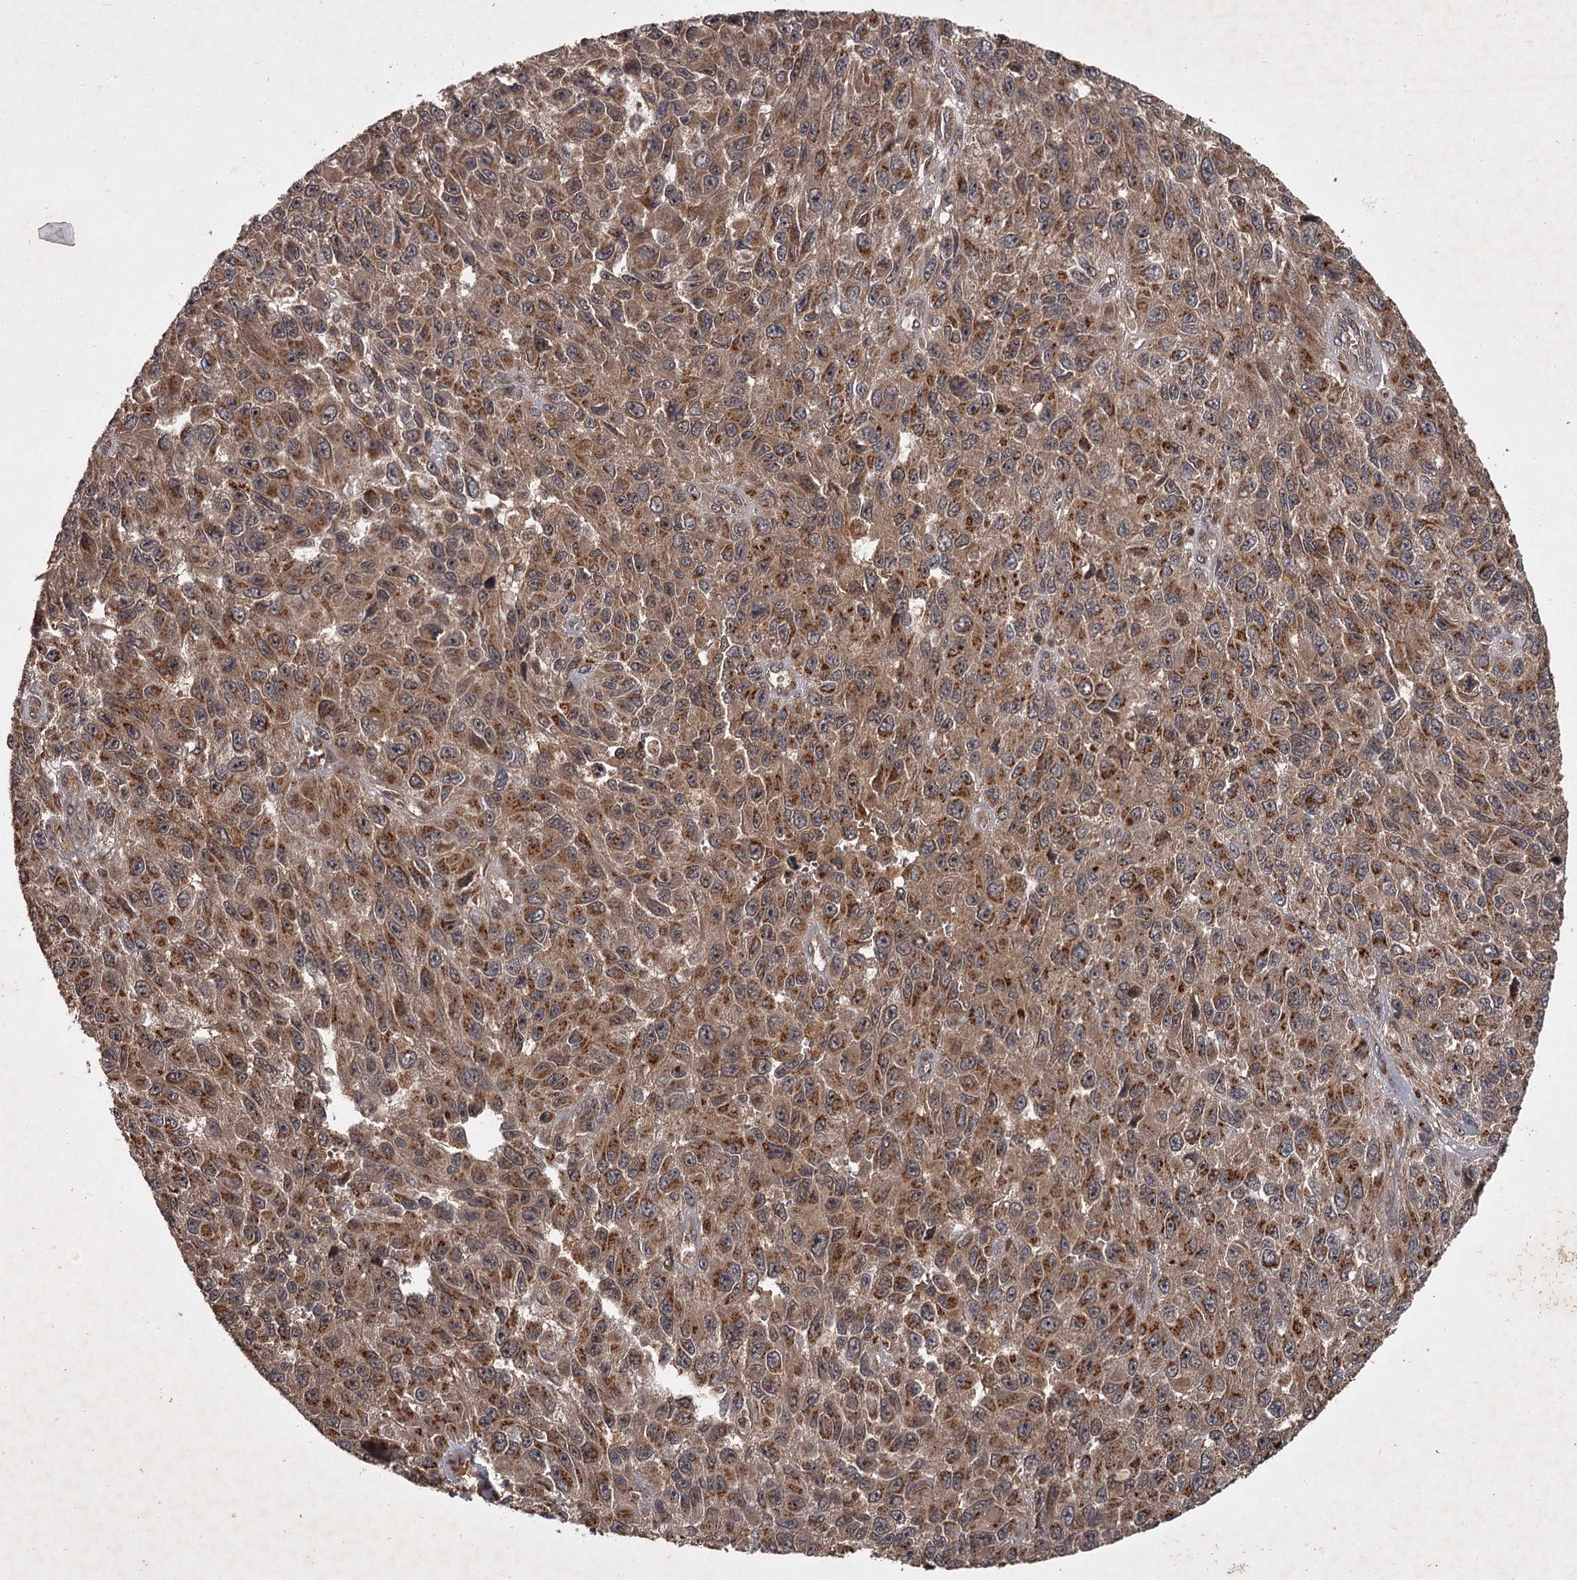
{"staining": {"intensity": "moderate", "quantity": ">75%", "location": "cytoplasmic/membranous"}, "tissue": "melanoma", "cell_type": "Tumor cells", "image_type": "cancer", "snomed": [{"axis": "morphology", "description": "Normal tissue, NOS"}, {"axis": "morphology", "description": "Malignant melanoma, NOS"}, {"axis": "topography", "description": "Skin"}], "caption": "An IHC photomicrograph of tumor tissue is shown. Protein staining in brown highlights moderate cytoplasmic/membranous positivity in melanoma within tumor cells. The staining was performed using DAB (3,3'-diaminobenzidine) to visualize the protein expression in brown, while the nuclei were stained in blue with hematoxylin (Magnification: 20x).", "gene": "TBC1D23", "patient": {"sex": "female", "age": 96}}